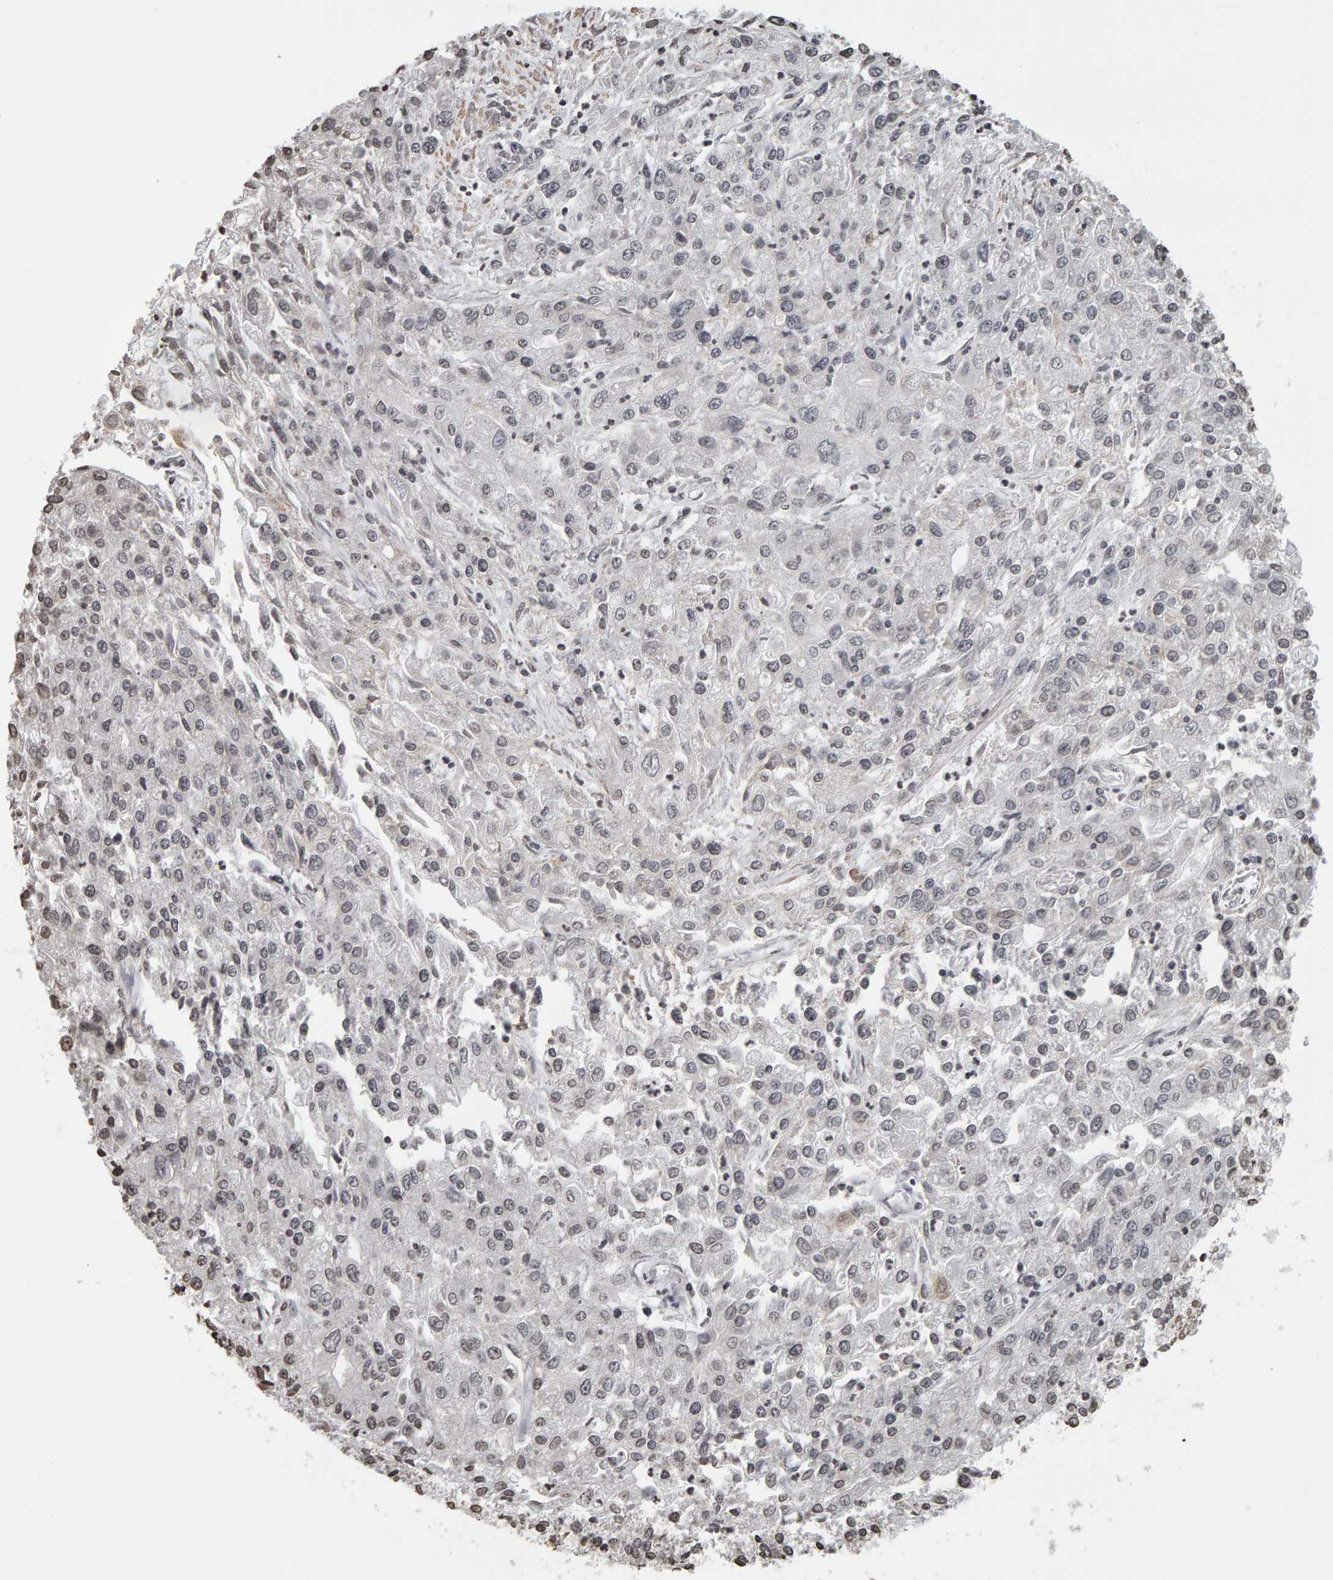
{"staining": {"intensity": "weak", "quantity": "<25%", "location": "nuclear"}, "tissue": "endometrial cancer", "cell_type": "Tumor cells", "image_type": "cancer", "snomed": [{"axis": "morphology", "description": "Adenocarcinoma, NOS"}, {"axis": "topography", "description": "Endometrium"}], "caption": "Immunohistochemical staining of endometrial adenocarcinoma exhibits no significant staining in tumor cells. (Brightfield microscopy of DAB IHC at high magnification).", "gene": "AFF4", "patient": {"sex": "female", "age": 49}}